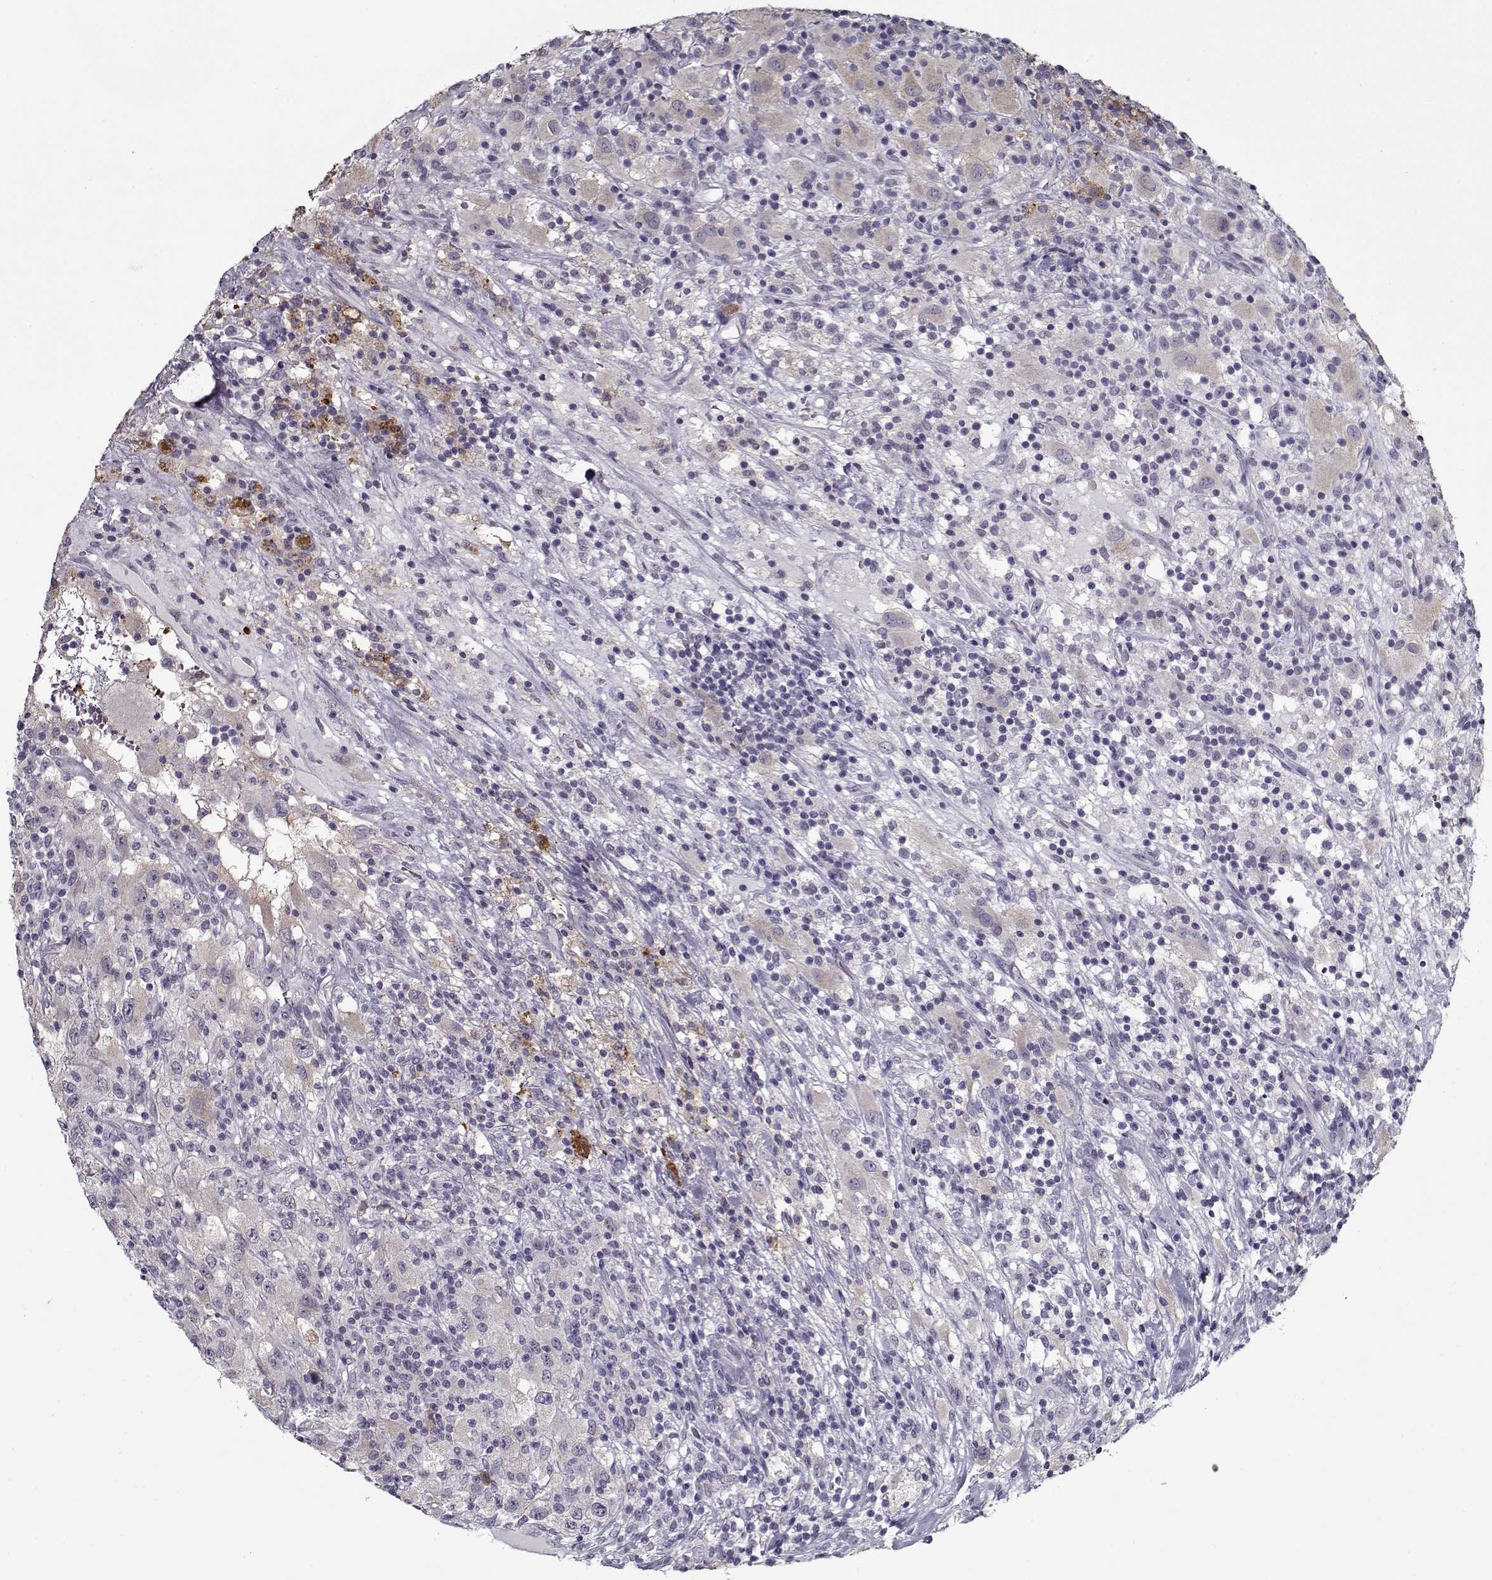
{"staining": {"intensity": "weak", "quantity": "<25%", "location": "cytoplasmic/membranous"}, "tissue": "renal cancer", "cell_type": "Tumor cells", "image_type": "cancer", "snomed": [{"axis": "morphology", "description": "Adenocarcinoma, NOS"}, {"axis": "topography", "description": "Kidney"}], "caption": "This is an immunohistochemistry (IHC) micrograph of renal adenocarcinoma. There is no positivity in tumor cells.", "gene": "SEC16B", "patient": {"sex": "female", "age": 67}}